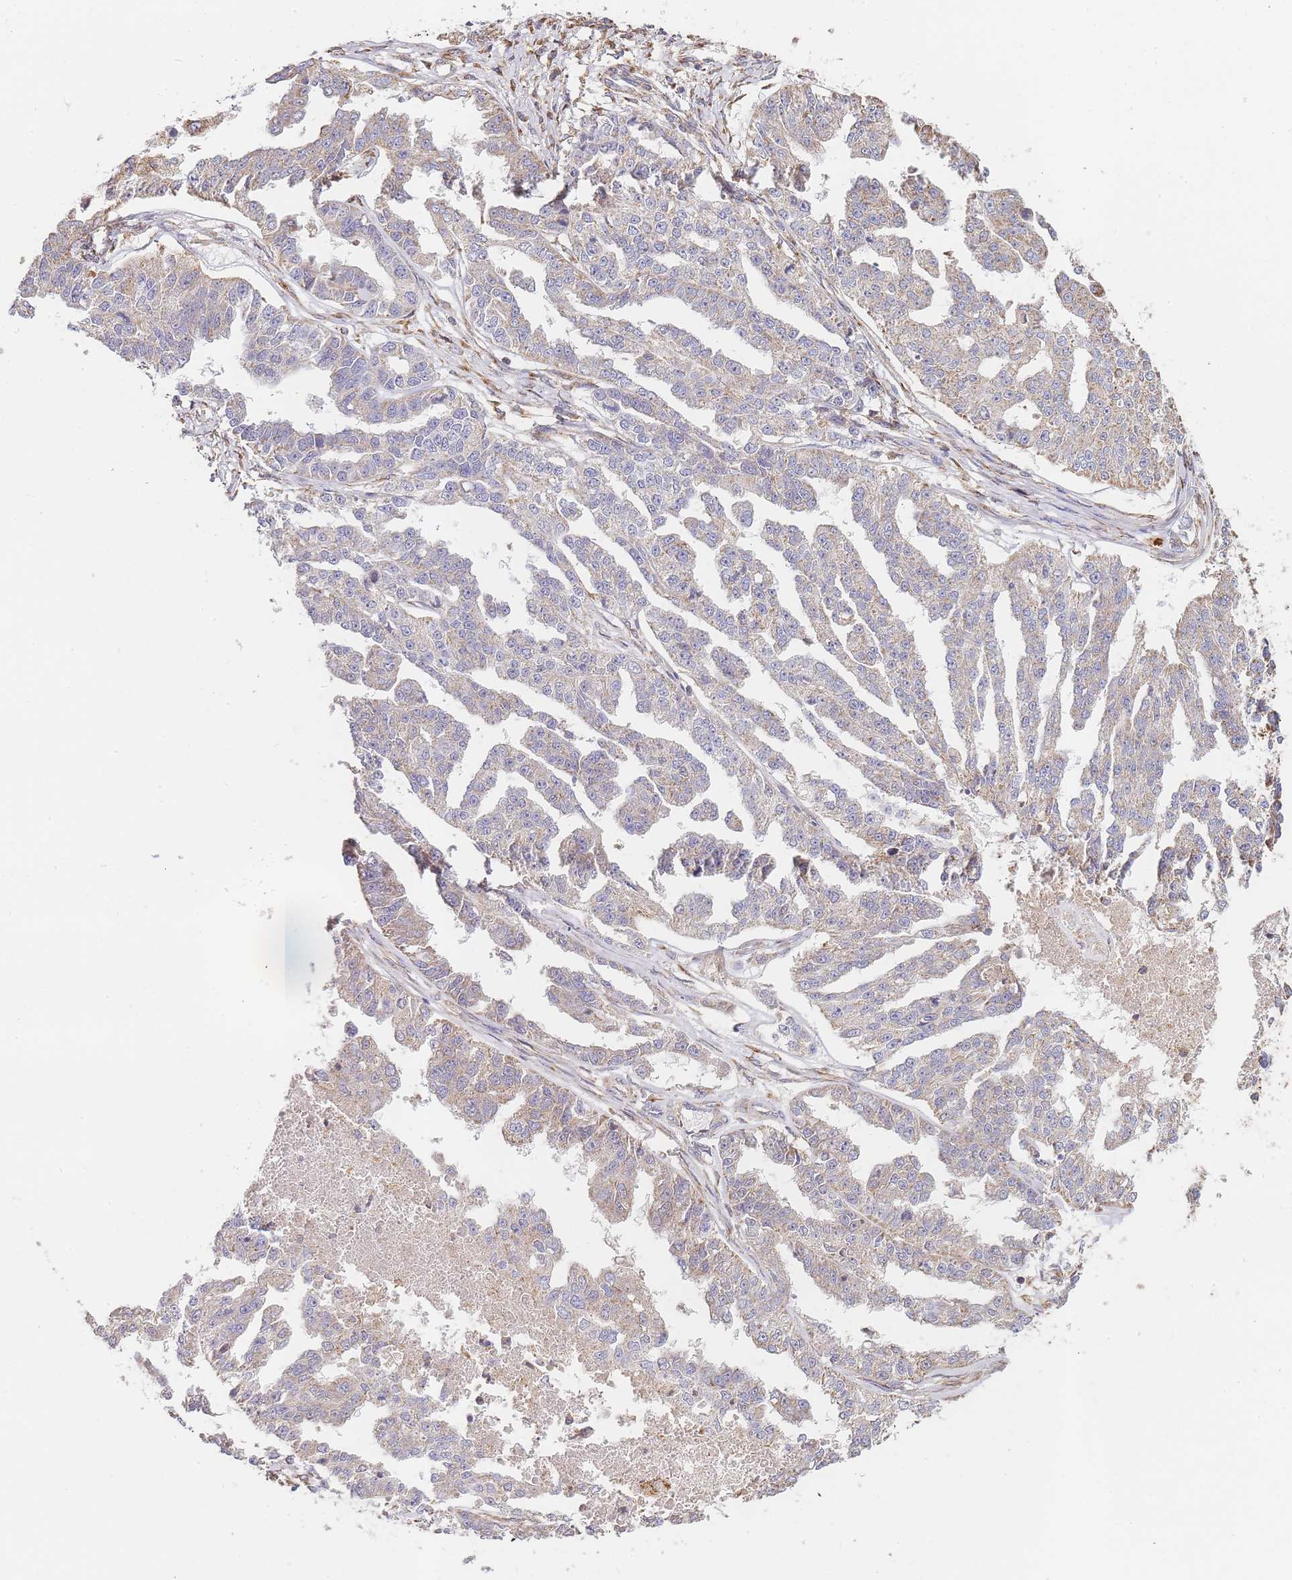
{"staining": {"intensity": "weak", "quantity": "25%-75%", "location": "cytoplasmic/membranous"}, "tissue": "ovarian cancer", "cell_type": "Tumor cells", "image_type": "cancer", "snomed": [{"axis": "morphology", "description": "Cystadenocarcinoma, serous, NOS"}, {"axis": "topography", "description": "Ovary"}], "caption": "A brown stain labels weak cytoplasmic/membranous expression of a protein in human ovarian cancer tumor cells.", "gene": "ADCY9", "patient": {"sex": "female", "age": 58}}